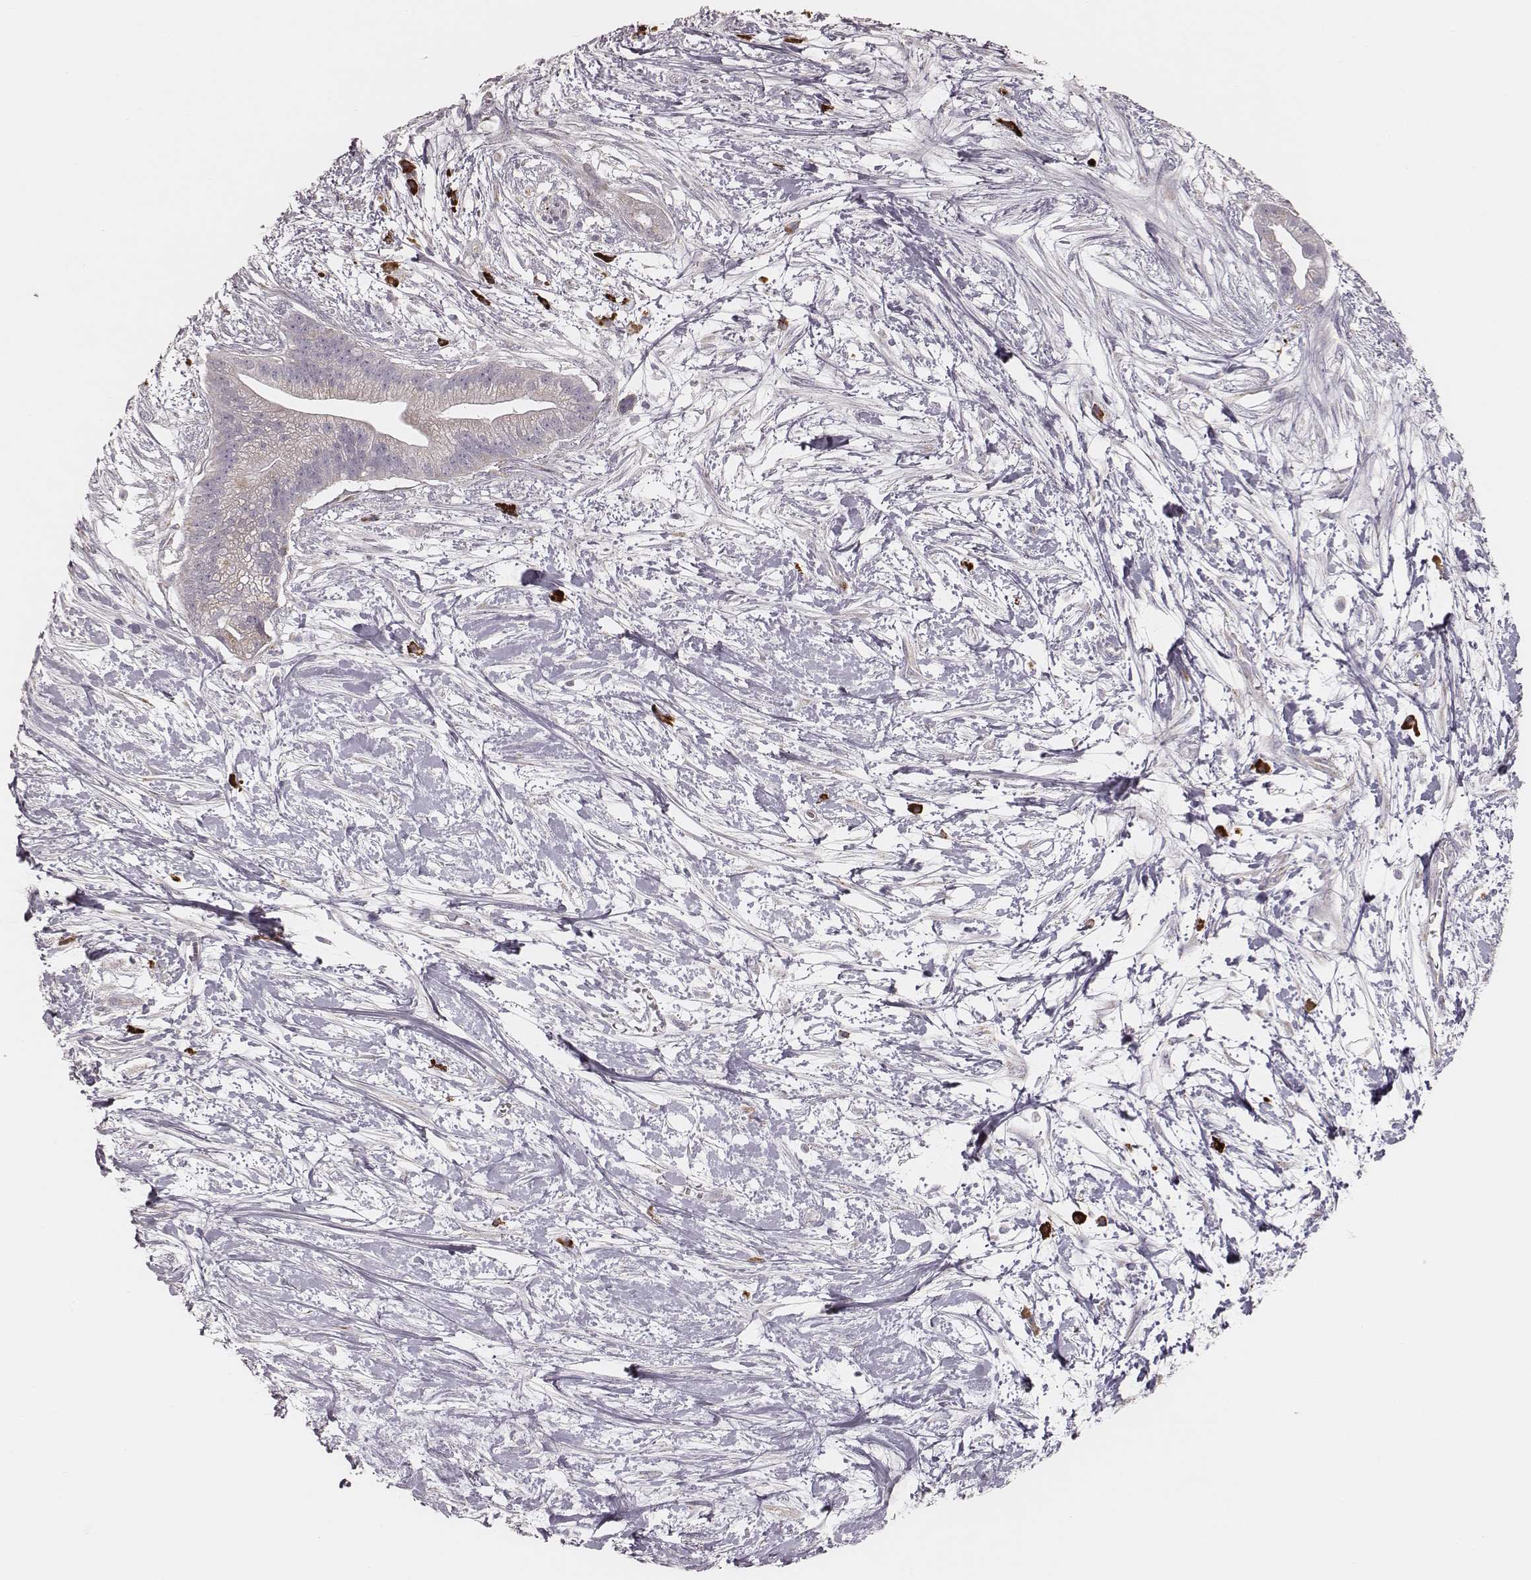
{"staining": {"intensity": "weak", "quantity": "<25%", "location": "cytoplasmic/membranous"}, "tissue": "pancreatic cancer", "cell_type": "Tumor cells", "image_type": "cancer", "snomed": [{"axis": "morphology", "description": "Normal tissue, NOS"}, {"axis": "morphology", "description": "Adenocarcinoma, NOS"}, {"axis": "topography", "description": "Lymph node"}, {"axis": "topography", "description": "Pancreas"}], "caption": "A high-resolution photomicrograph shows IHC staining of pancreatic adenocarcinoma, which displays no significant staining in tumor cells. Brightfield microscopy of immunohistochemistry (IHC) stained with DAB (3,3'-diaminobenzidine) (brown) and hematoxylin (blue), captured at high magnification.", "gene": "KIF5C", "patient": {"sex": "female", "age": 58}}